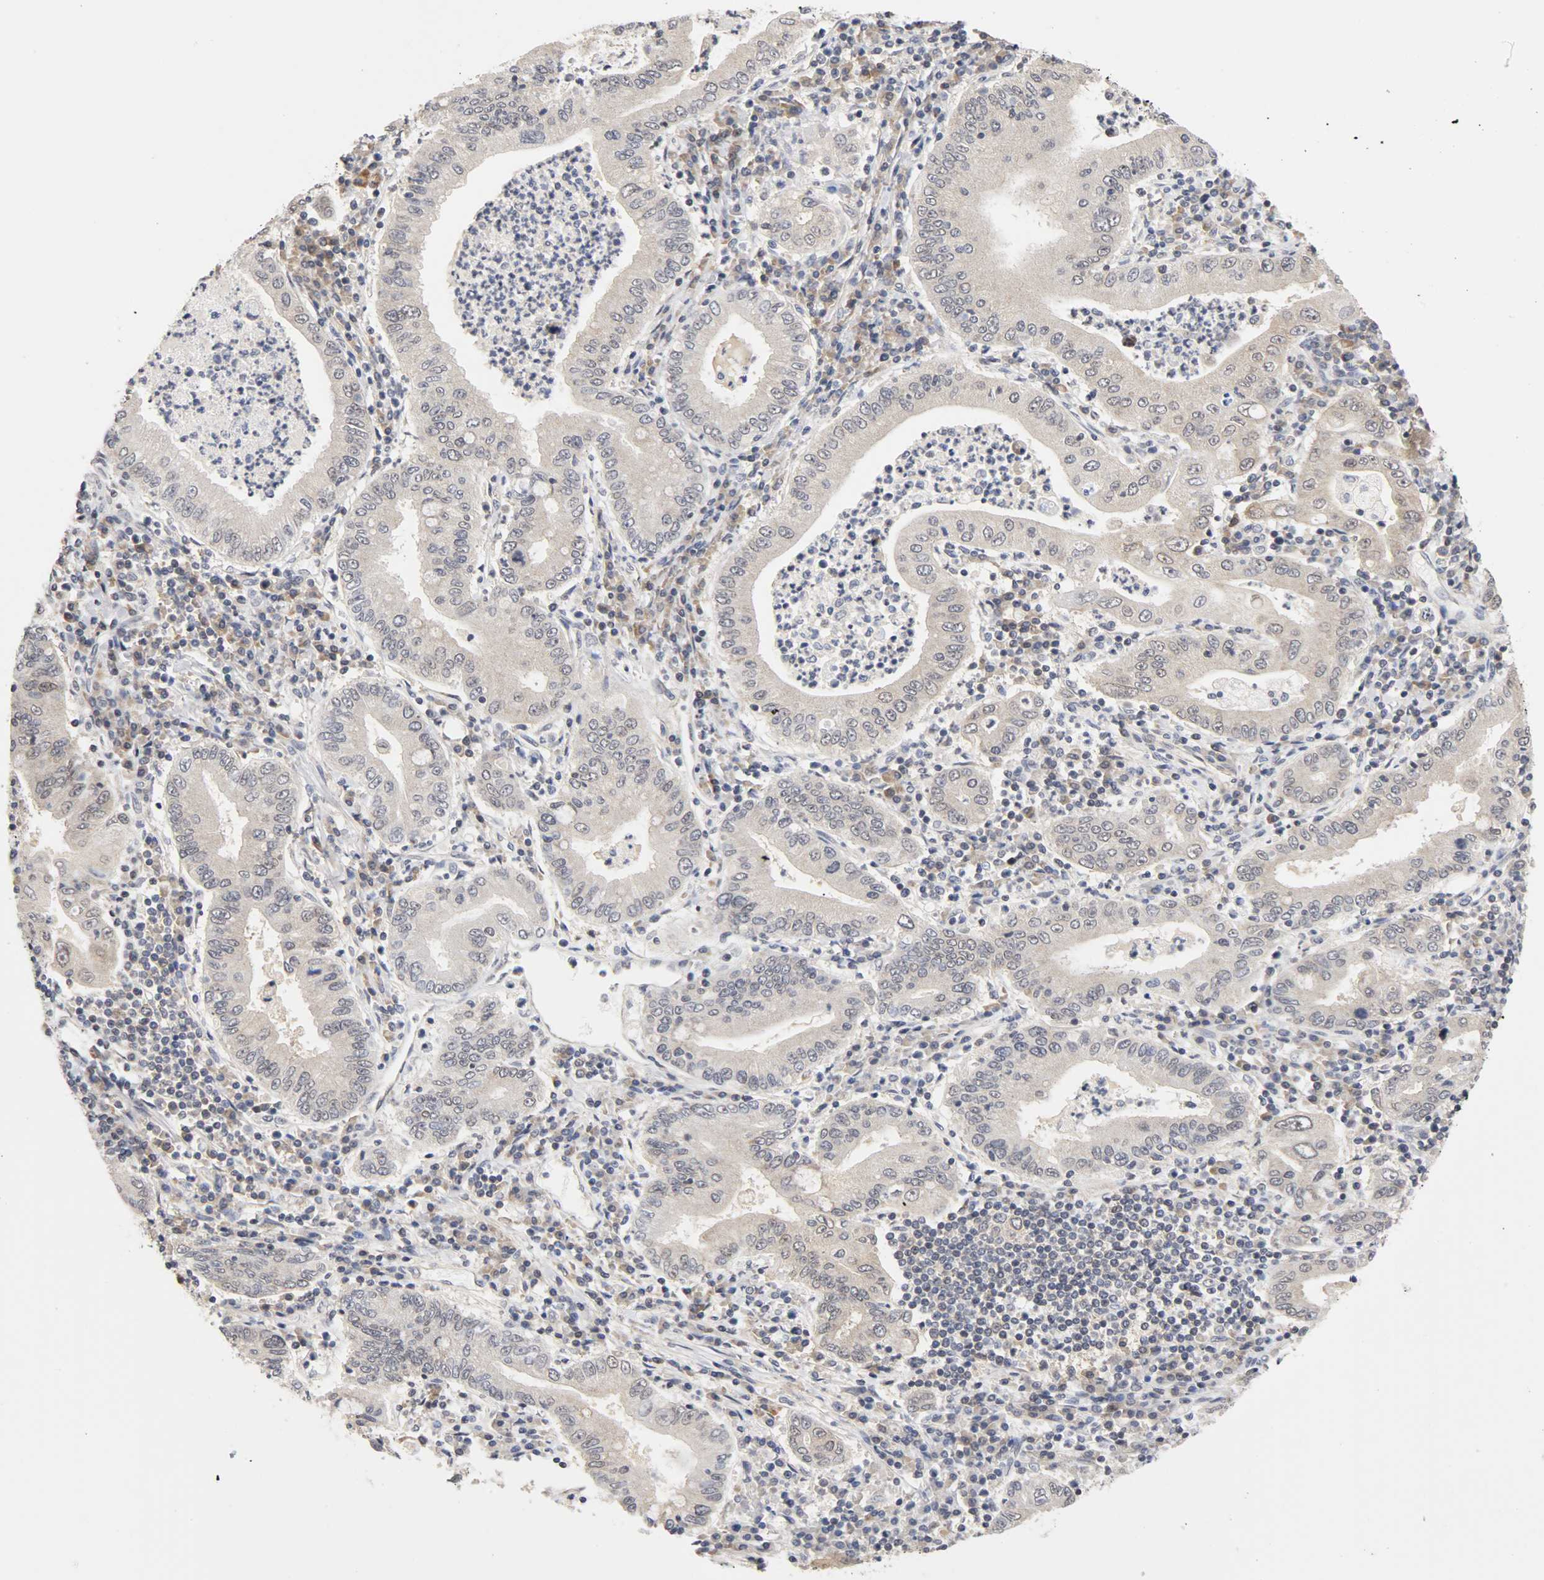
{"staining": {"intensity": "negative", "quantity": "none", "location": "none"}, "tissue": "stomach cancer", "cell_type": "Tumor cells", "image_type": "cancer", "snomed": [{"axis": "morphology", "description": "Normal tissue, NOS"}, {"axis": "morphology", "description": "Adenocarcinoma, NOS"}, {"axis": "topography", "description": "Esophagus"}, {"axis": "topography", "description": "Stomach, upper"}, {"axis": "topography", "description": "Peripheral nerve tissue"}], "caption": "IHC photomicrograph of neoplastic tissue: human adenocarcinoma (stomach) stained with DAB reveals no significant protein expression in tumor cells.", "gene": "UBE2M", "patient": {"sex": "male", "age": 62}}